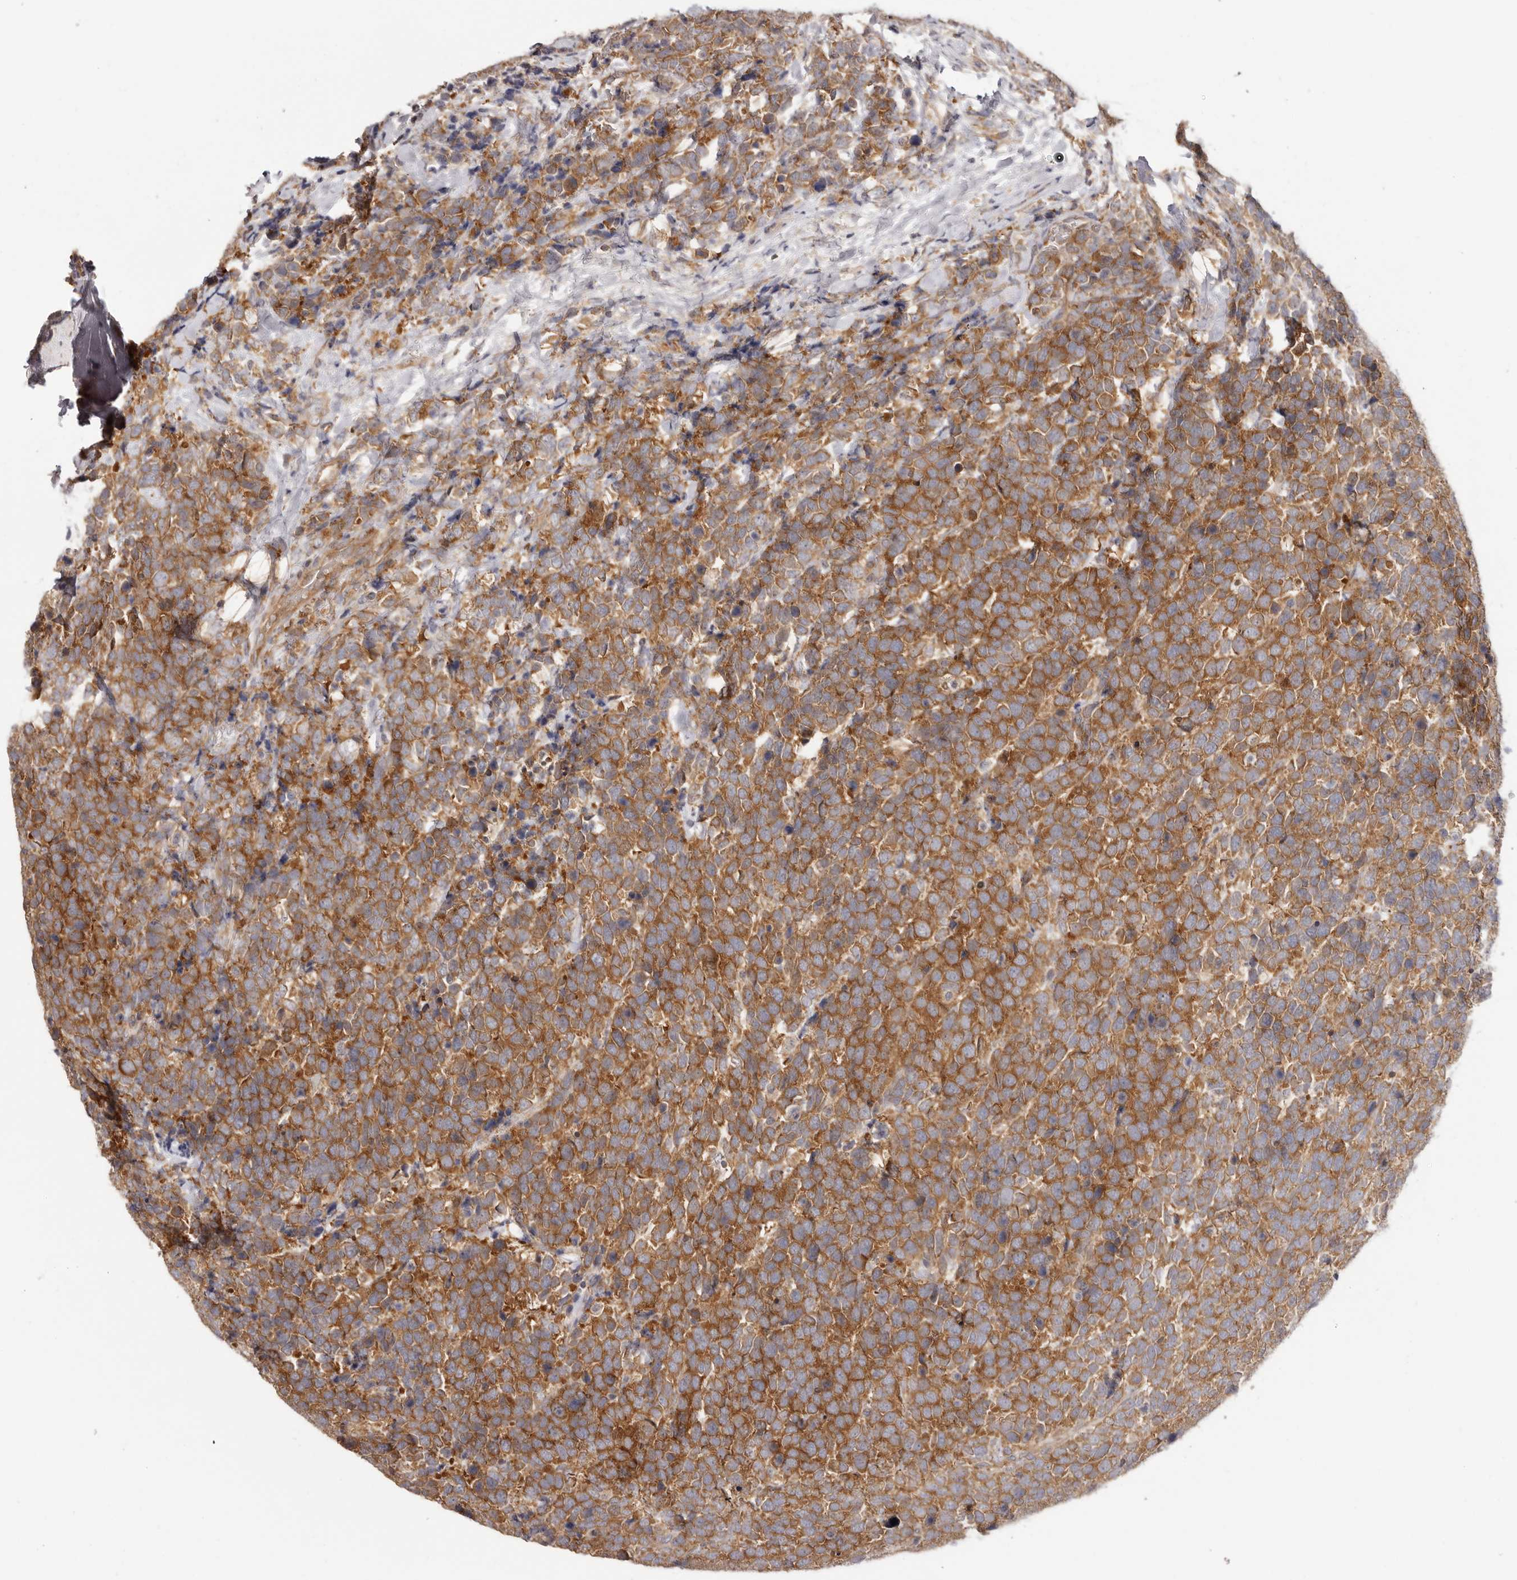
{"staining": {"intensity": "strong", "quantity": "25%-75%", "location": "cytoplasmic/membranous"}, "tissue": "urothelial cancer", "cell_type": "Tumor cells", "image_type": "cancer", "snomed": [{"axis": "morphology", "description": "Urothelial carcinoma, High grade"}, {"axis": "topography", "description": "Urinary bladder"}], "caption": "Urothelial cancer stained with immunohistochemistry (IHC) demonstrates strong cytoplasmic/membranous expression in about 25%-75% of tumor cells. (DAB = brown stain, brightfield microscopy at high magnification).", "gene": "EEF1E1", "patient": {"sex": "female", "age": 82}}